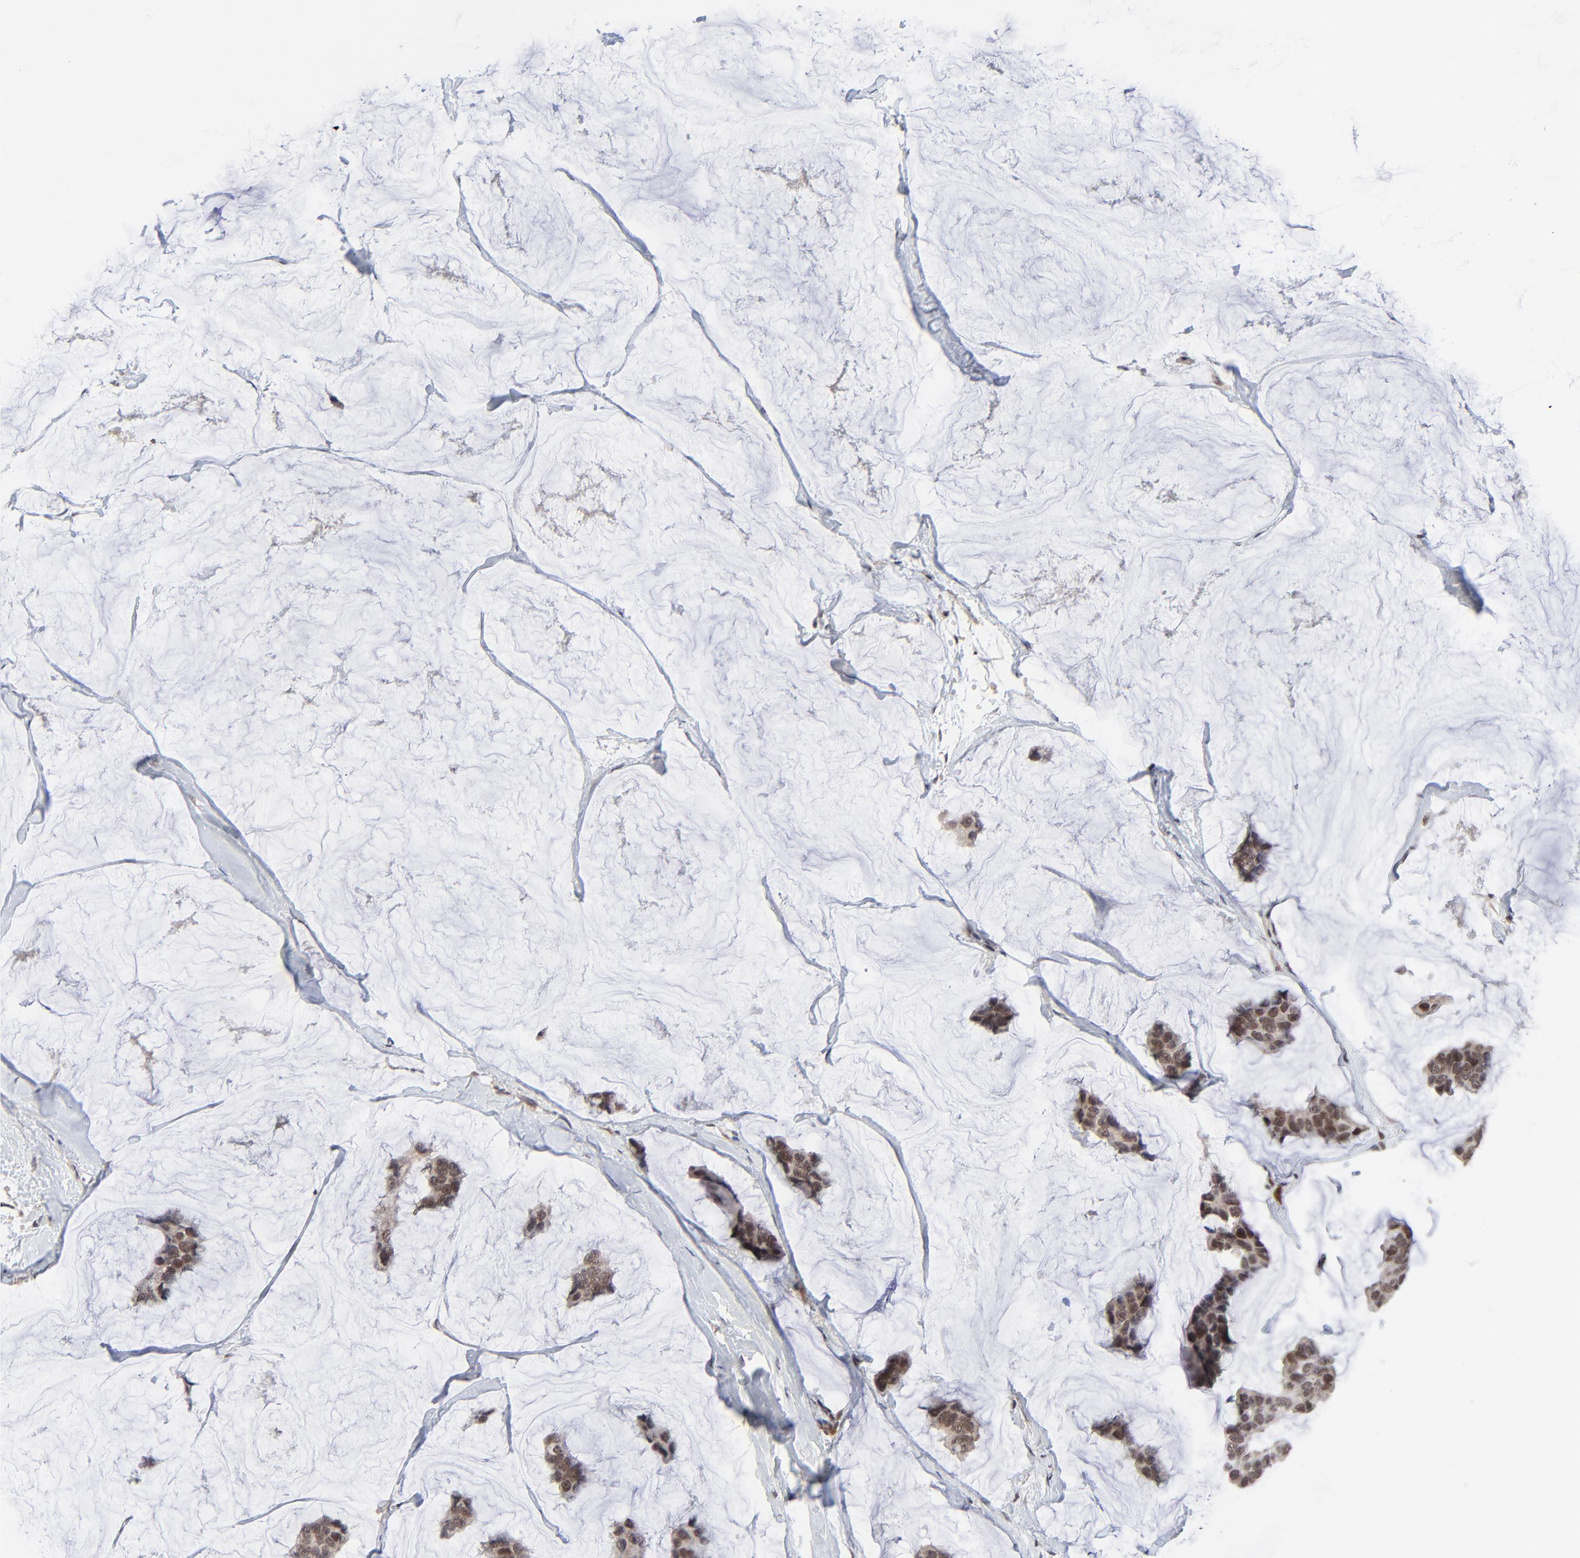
{"staining": {"intensity": "moderate", "quantity": ">75%", "location": "cytoplasmic/membranous,nuclear"}, "tissue": "breast cancer", "cell_type": "Tumor cells", "image_type": "cancer", "snomed": [{"axis": "morphology", "description": "Normal tissue, NOS"}, {"axis": "morphology", "description": "Duct carcinoma"}, {"axis": "topography", "description": "Breast"}], "caption": "DAB immunohistochemical staining of breast cancer displays moderate cytoplasmic/membranous and nuclear protein staining in about >75% of tumor cells. Ihc stains the protein in brown and the nuclei are stained blue.", "gene": "CASP10", "patient": {"sex": "female", "age": 50}}